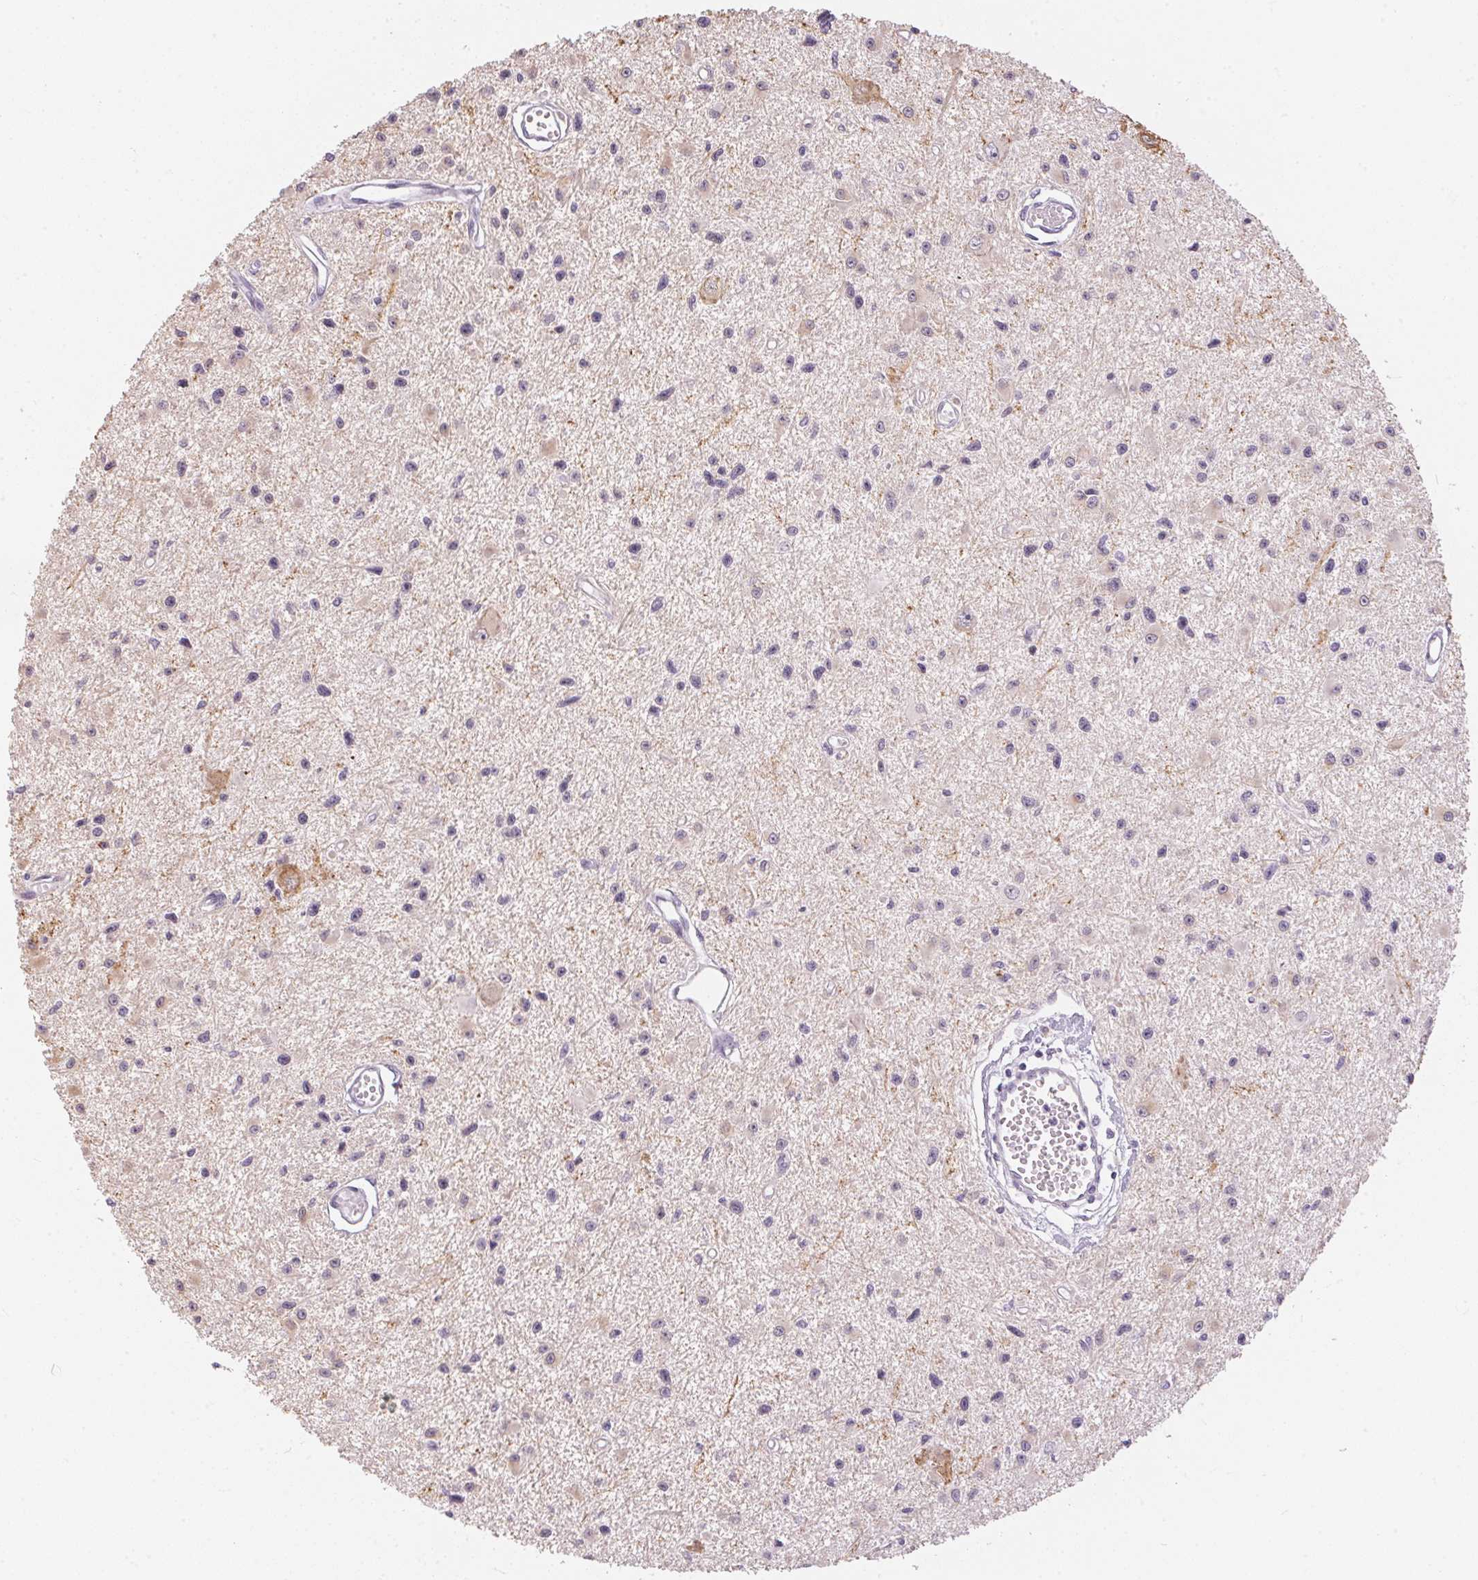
{"staining": {"intensity": "negative", "quantity": "none", "location": "none"}, "tissue": "glioma", "cell_type": "Tumor cells", "image_type": "cancer", "snomed": [{"axis": "morphology", "description": "Glioma, malignant, High grade"}, {"axis": "topography", "description": "Brain"}], "caption": "Tumor cells are negative for protein expression in human glioma.", "gene": "CADPS", "patient": {"sex": "male", "age": 54}}